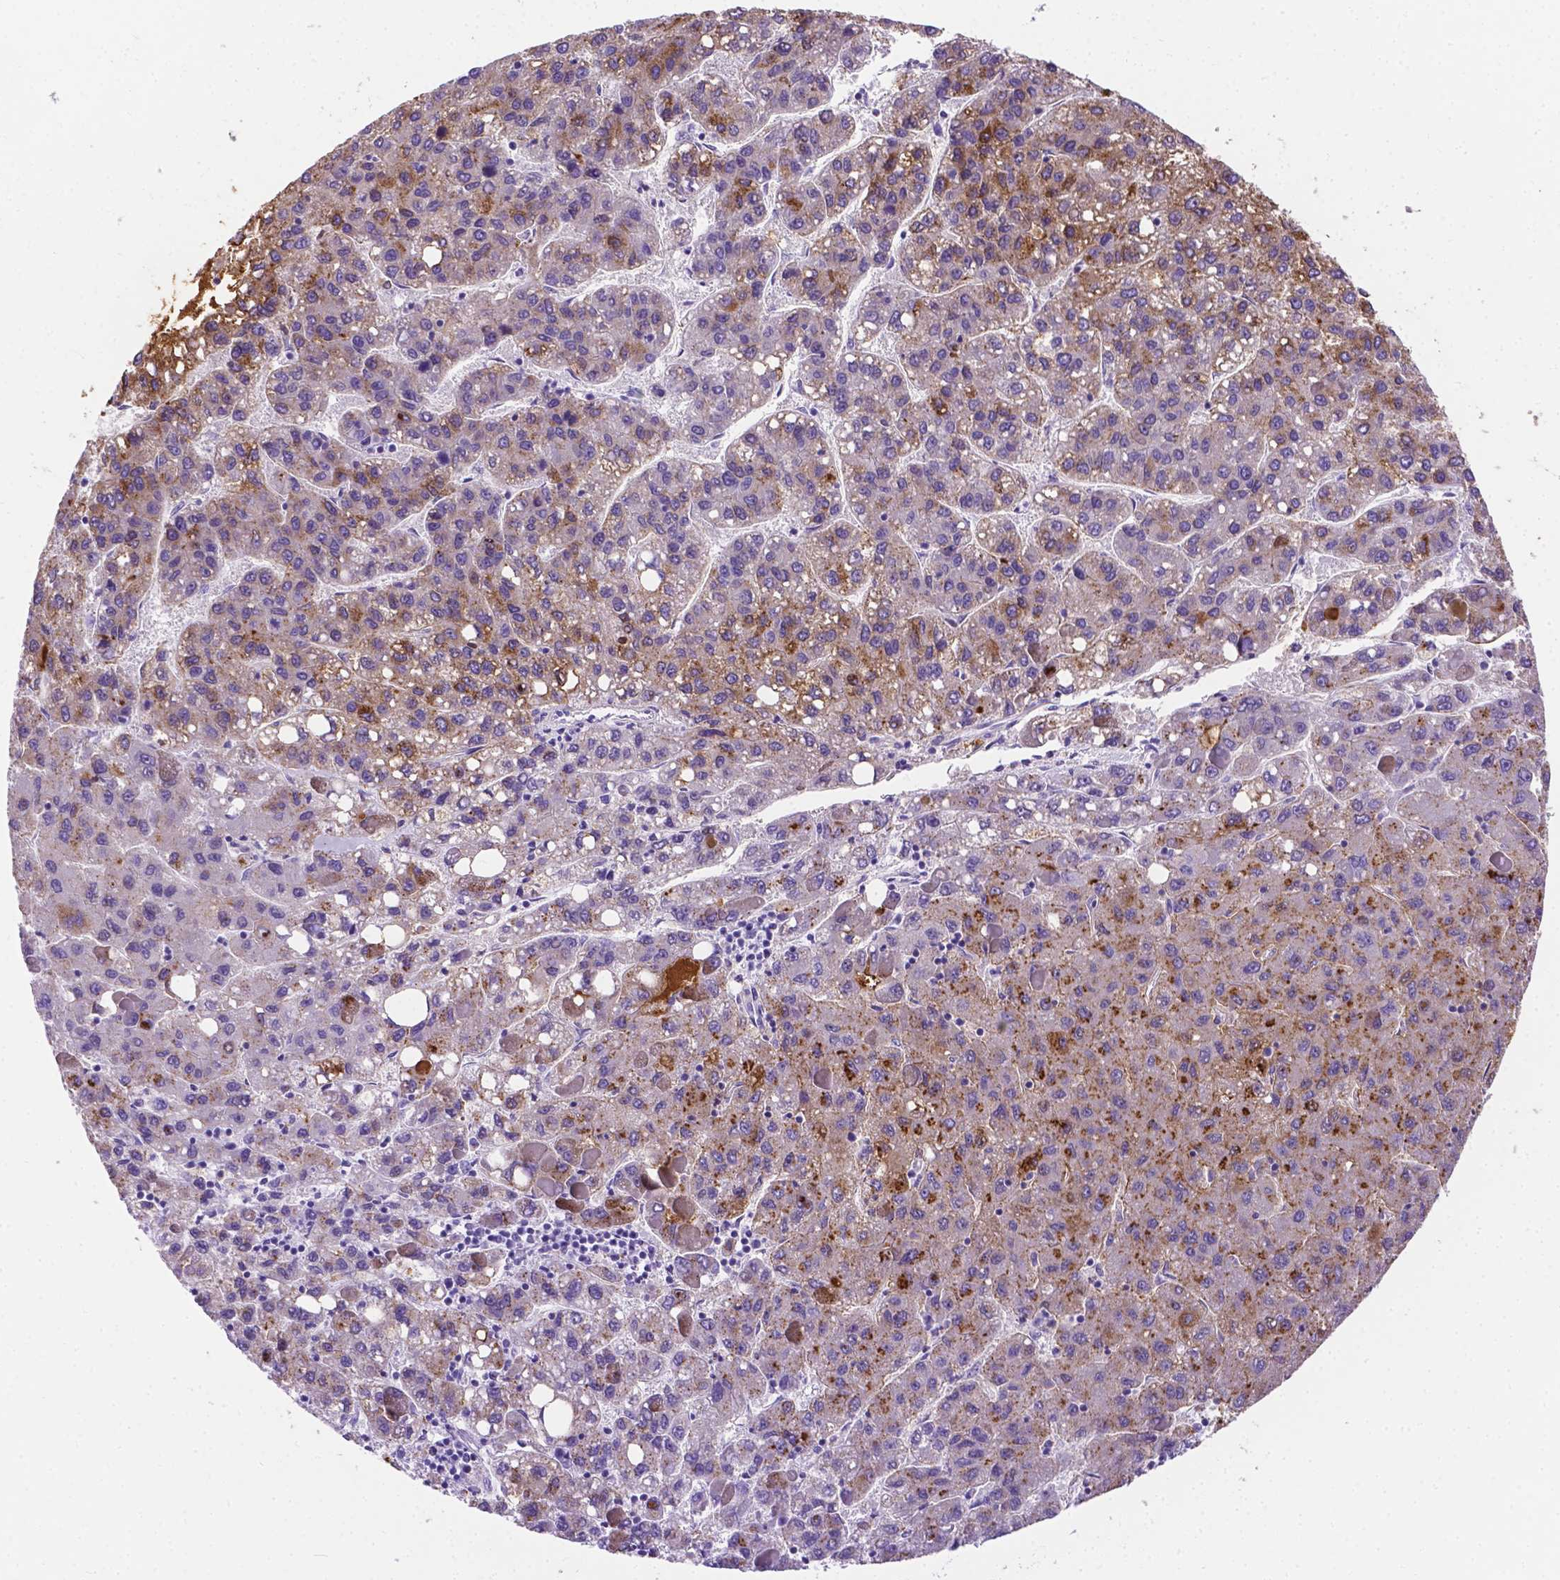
{"staining": {"intensity": "moderate", "quantity": "<25%", "location": "cytoplasmic/membranous"}, "tissue": "liver cancer", "cell_type": "Tumor cells", "image_type": "cancer", "snomed": [{"axis": "morphology", "description": "Carcinoma, Hepatocellular, NOS"}, {"axis": "topography", "description": "Liver"}], "caption": "Tumor cells reveal moderate cytoplasmic/membranous expression in about <25% of cells in hepatocellular carcinoma (liver). (IHC, brightfield microscopy, high magnification).", "gene": "APOE", "patient": {"sex": "female", "age": 82}}